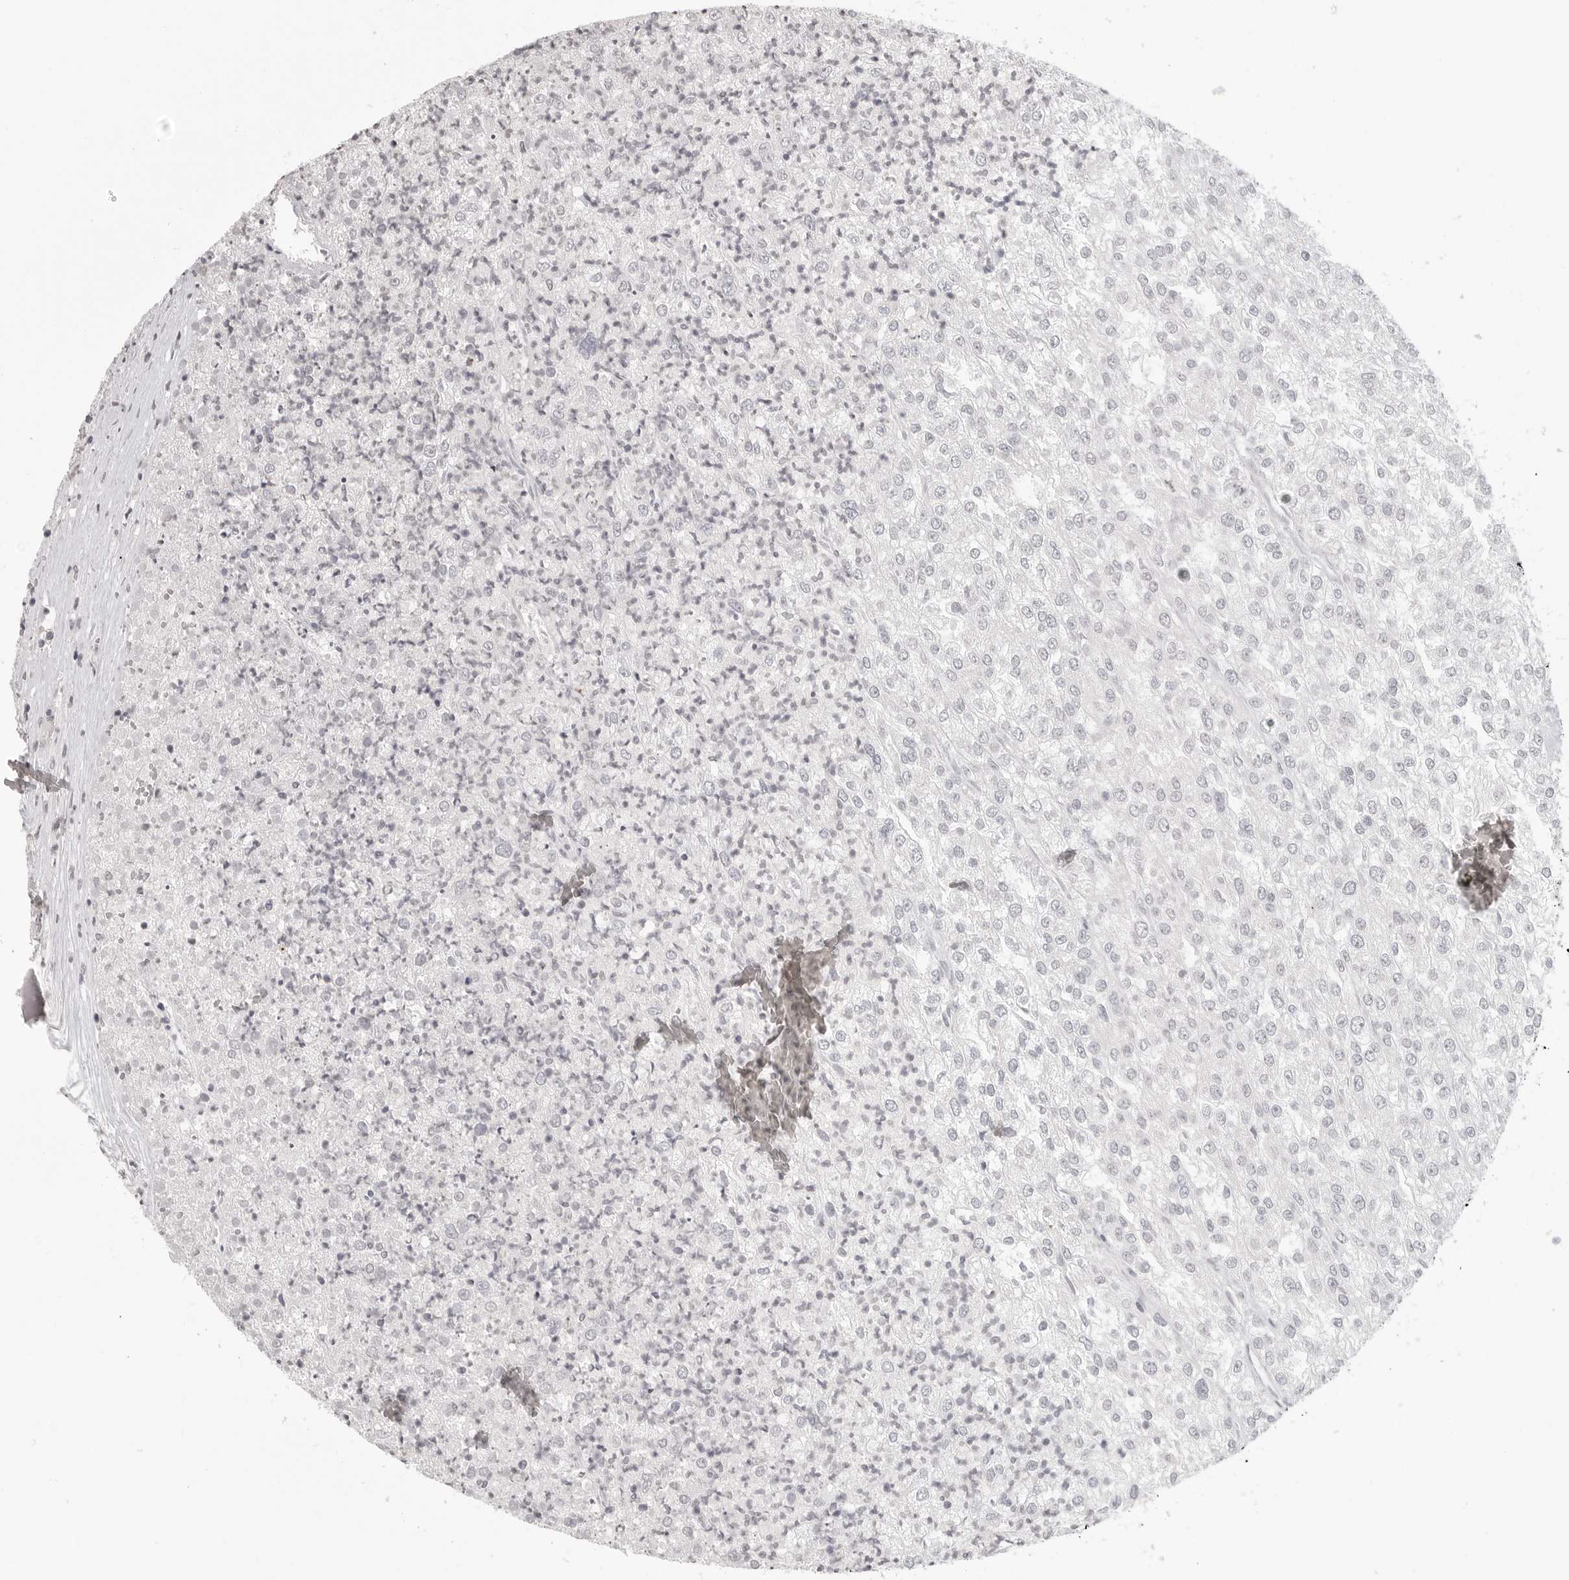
{"staining": {"intensity": "negative", "quantity": "none", "location": "none"}, "tissue": "renal cancer", "cell_type": "Tumor cells", "image_type": "cancer", "snomed": [{"axis": "morphology", "description": "Adenocarcinoma, NOS"}, {"axis": "topography", "description": "Kidney"}], "caption": "An immunohistochemistry histopathology image of renal cancer (adenocarcinoma) is shown. There is no staining in tumor cells of renal cancer (adenocarcinoma).", "gene": "PRSS1", "patient": {"sex": "female", "age": 54}}